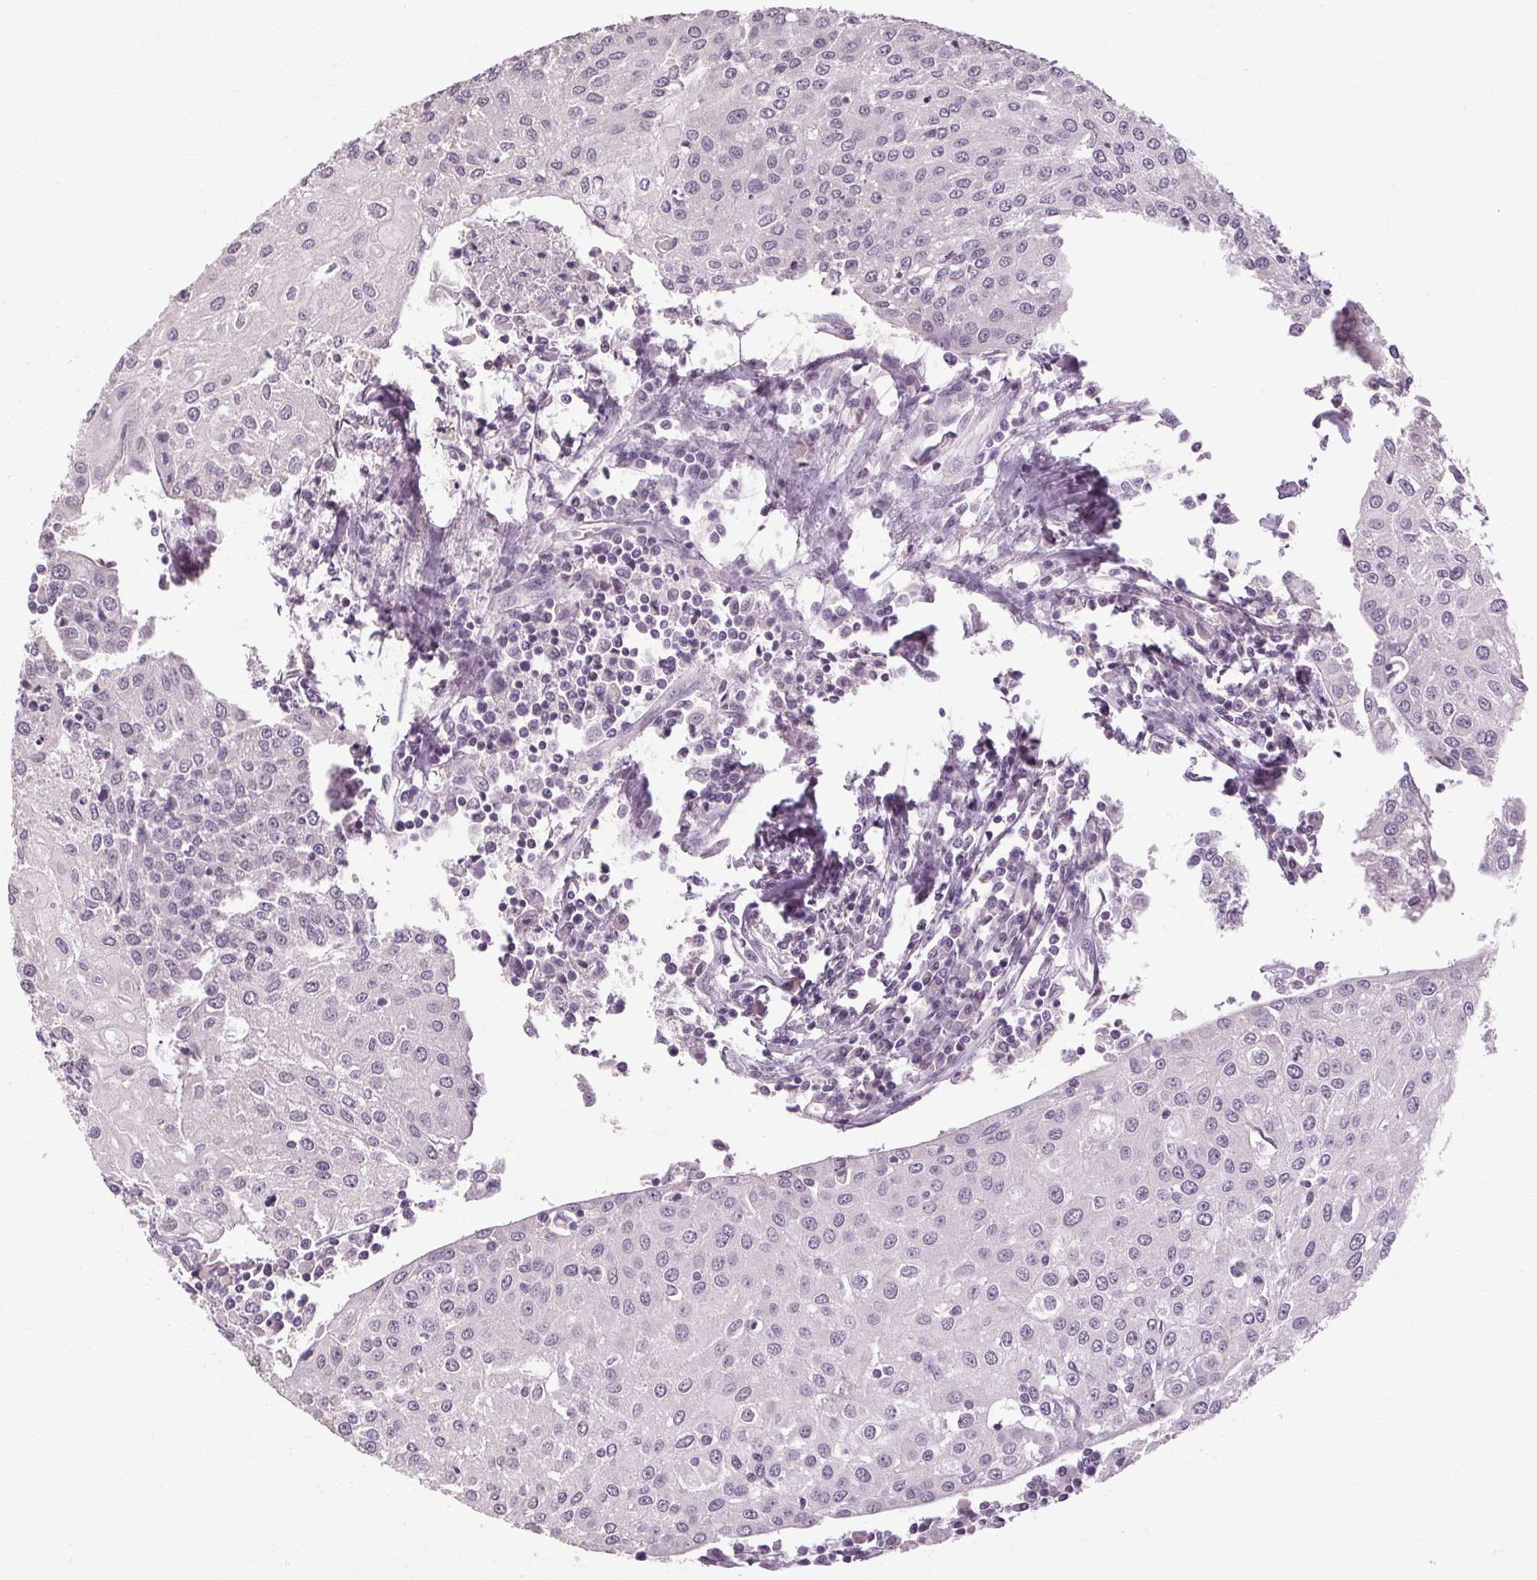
{"staining": {"intensity": "negative", "quantity": "none", "location": "none"}, "tissue": "urothelial cancer", "cell_type": "Tumor cells", "image_type": "cancer", "snomed": [{"axis": "morphology", "description": "Urothelial carcinoma, High grade"}, {"axis": "topography", "description": "Urinary bladder"}], "caption": "Urothelial cancer was stained to show a protein in brown. There is no significant staining in tumor cells.", "gene": "POMC", "patient": {"sex": "female", "age": 85}}